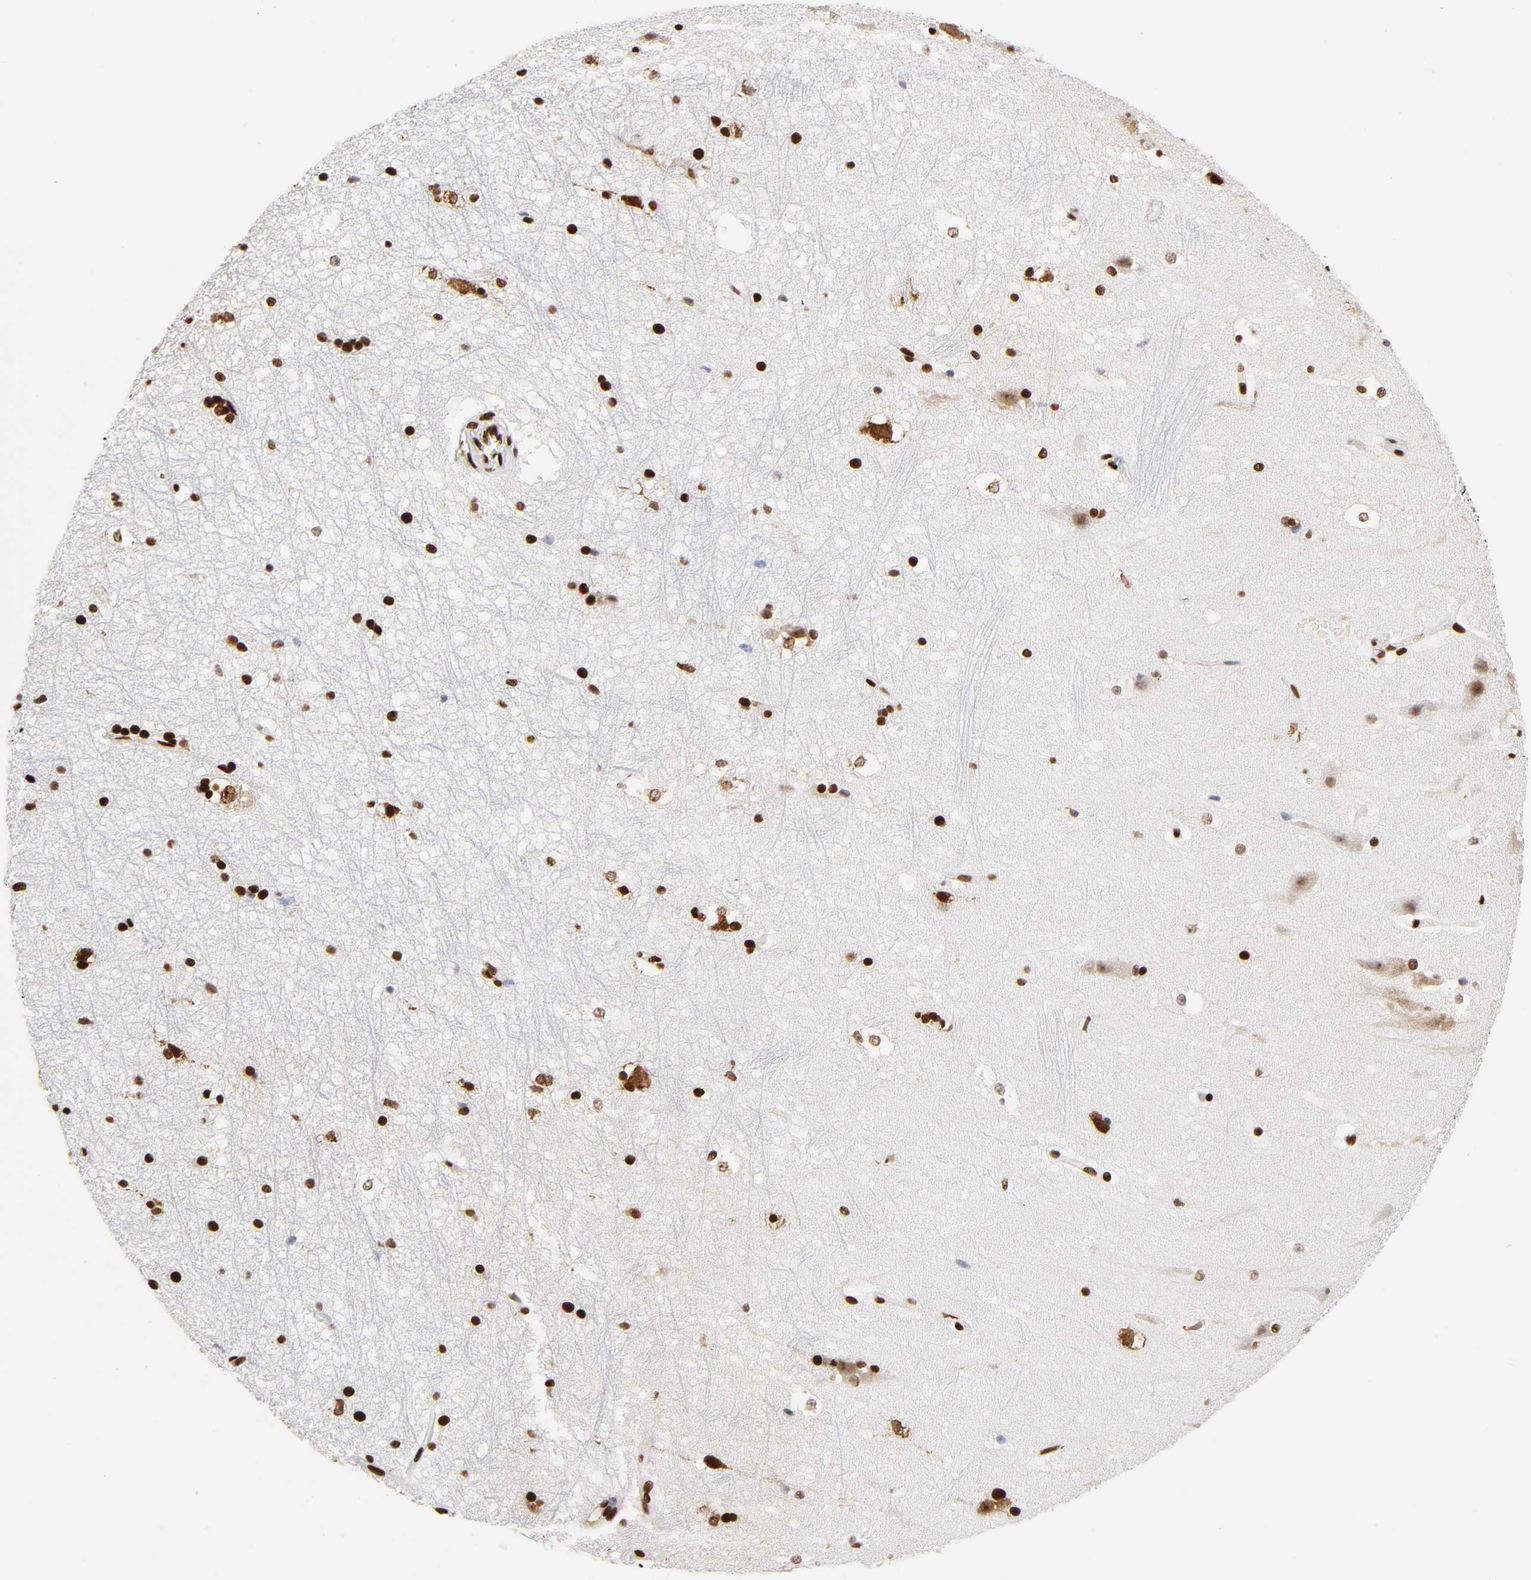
{"staining": {"intensity": "strong", "quantity": ">75%", "location": "nuclear"}, "tissue": "hippocampus", "cell_type": "Glial cells", "image_type": "normal", "snomed": [{"axis": "morphology", "description": "Normal tissue, NOS"}, {"axis": "topography", "description": "Hippocampus"}], "caption": "Benign hippocampus demonstrates strong nuclear expression in about >75% of glial cells, visualized by immunohistochemistry. (DAB (3,3'-diaminobenzidine) IHC with brightfield microscopy, high magnification).", "gene": "XRCC6", "patient": {"sex": "female", "age": 19}}